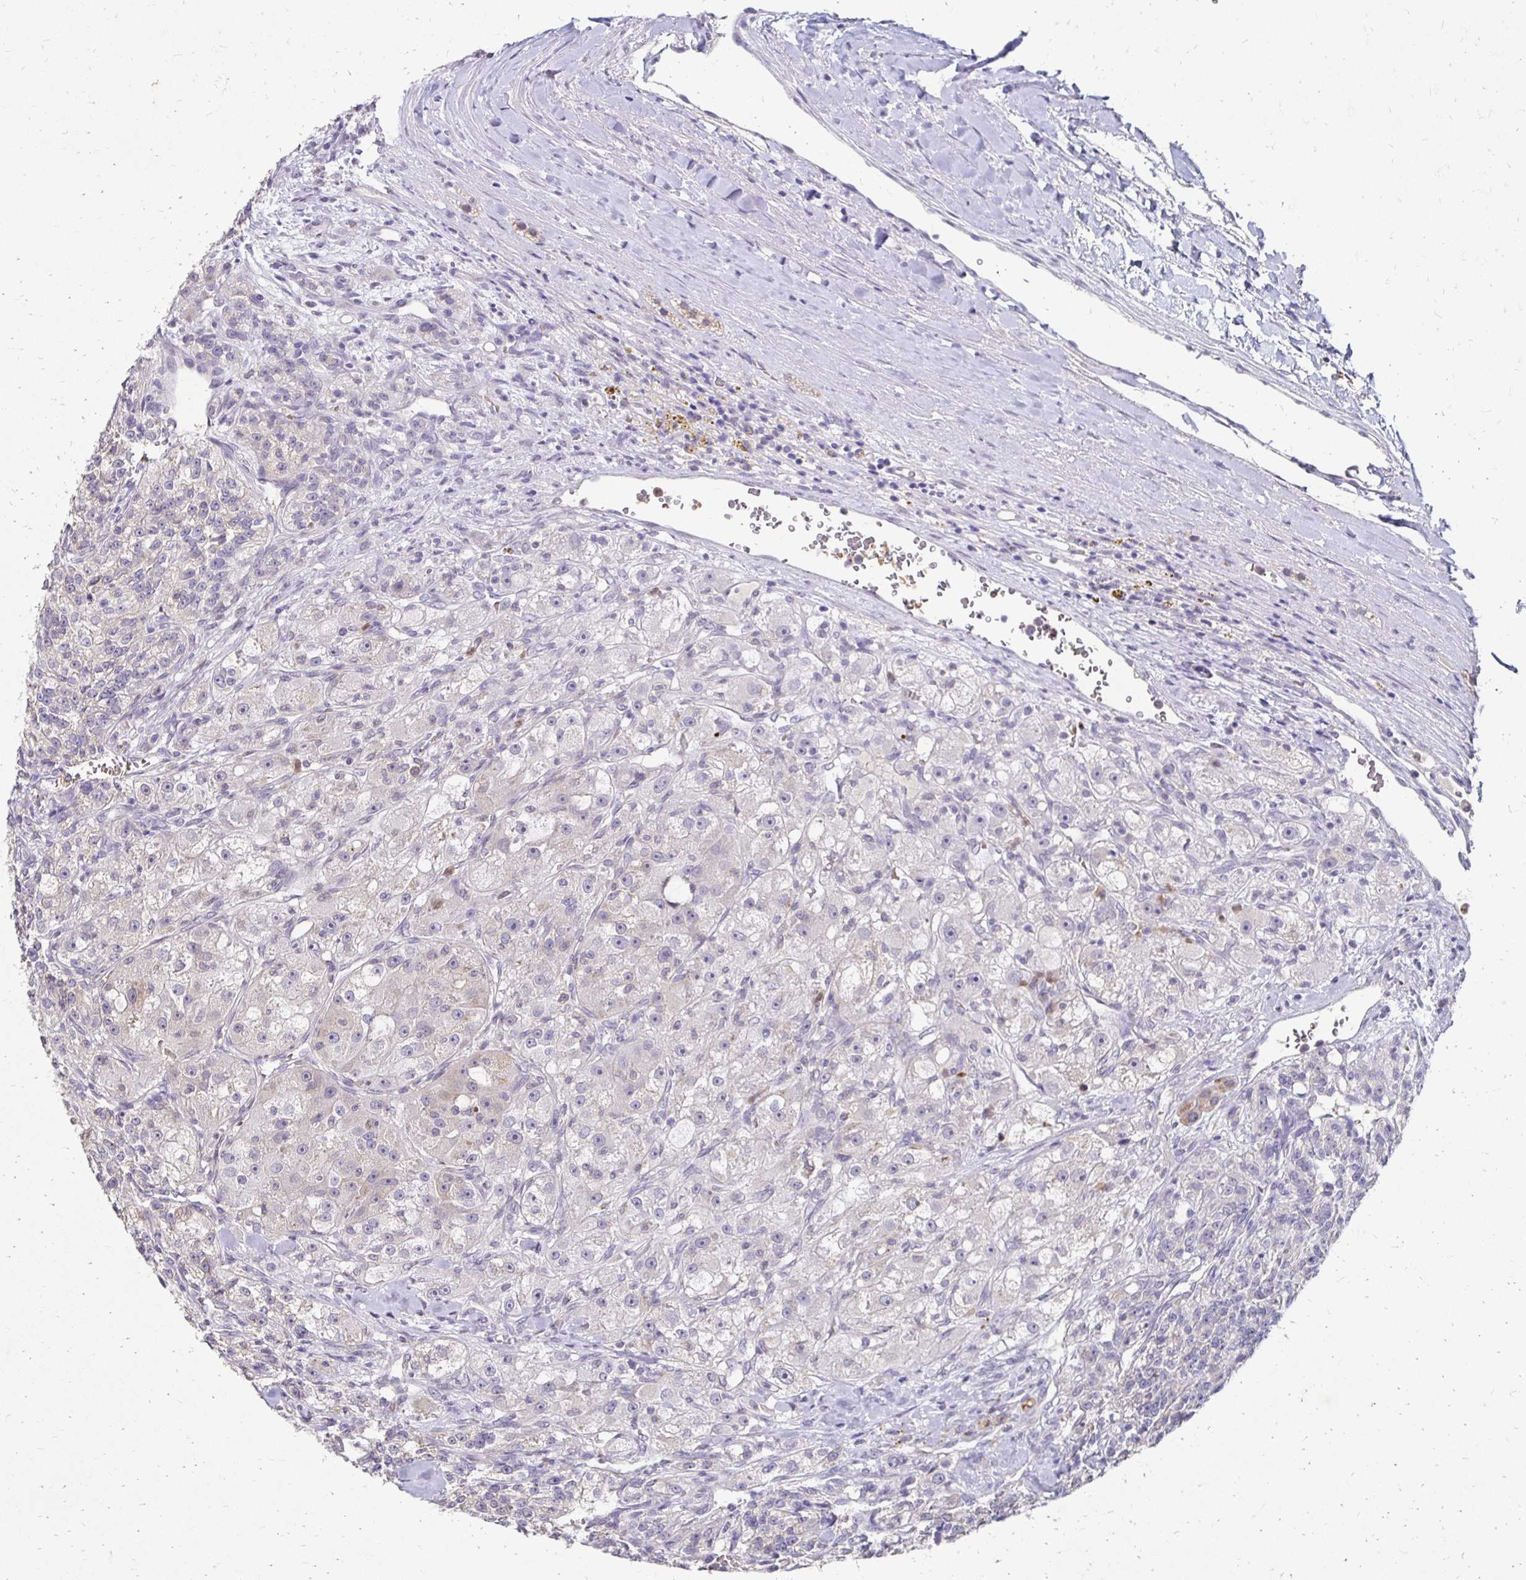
{"staining": {"intensity": "weak", "quantity": "<25%", "location": "cytoplasmic/membranous"}, "tissue": "renal cancer", "cell_type": "Tumor cells", "image_type": "cancer", "snomed": [{"axis": "morphology", "description": "Adenocarcinoma, NOS"}, {"axis": "topography", "description": "Kidney"}], "caption": "High magnification brightfield microscopy of renal cancer (adenocarcinoma) stained with DAB (brown) and counterstained with hematoxylin (blue): tumor cells show no significant expression.", "gene": "GK2", "patient": {"sex": "female", "age": 63}}